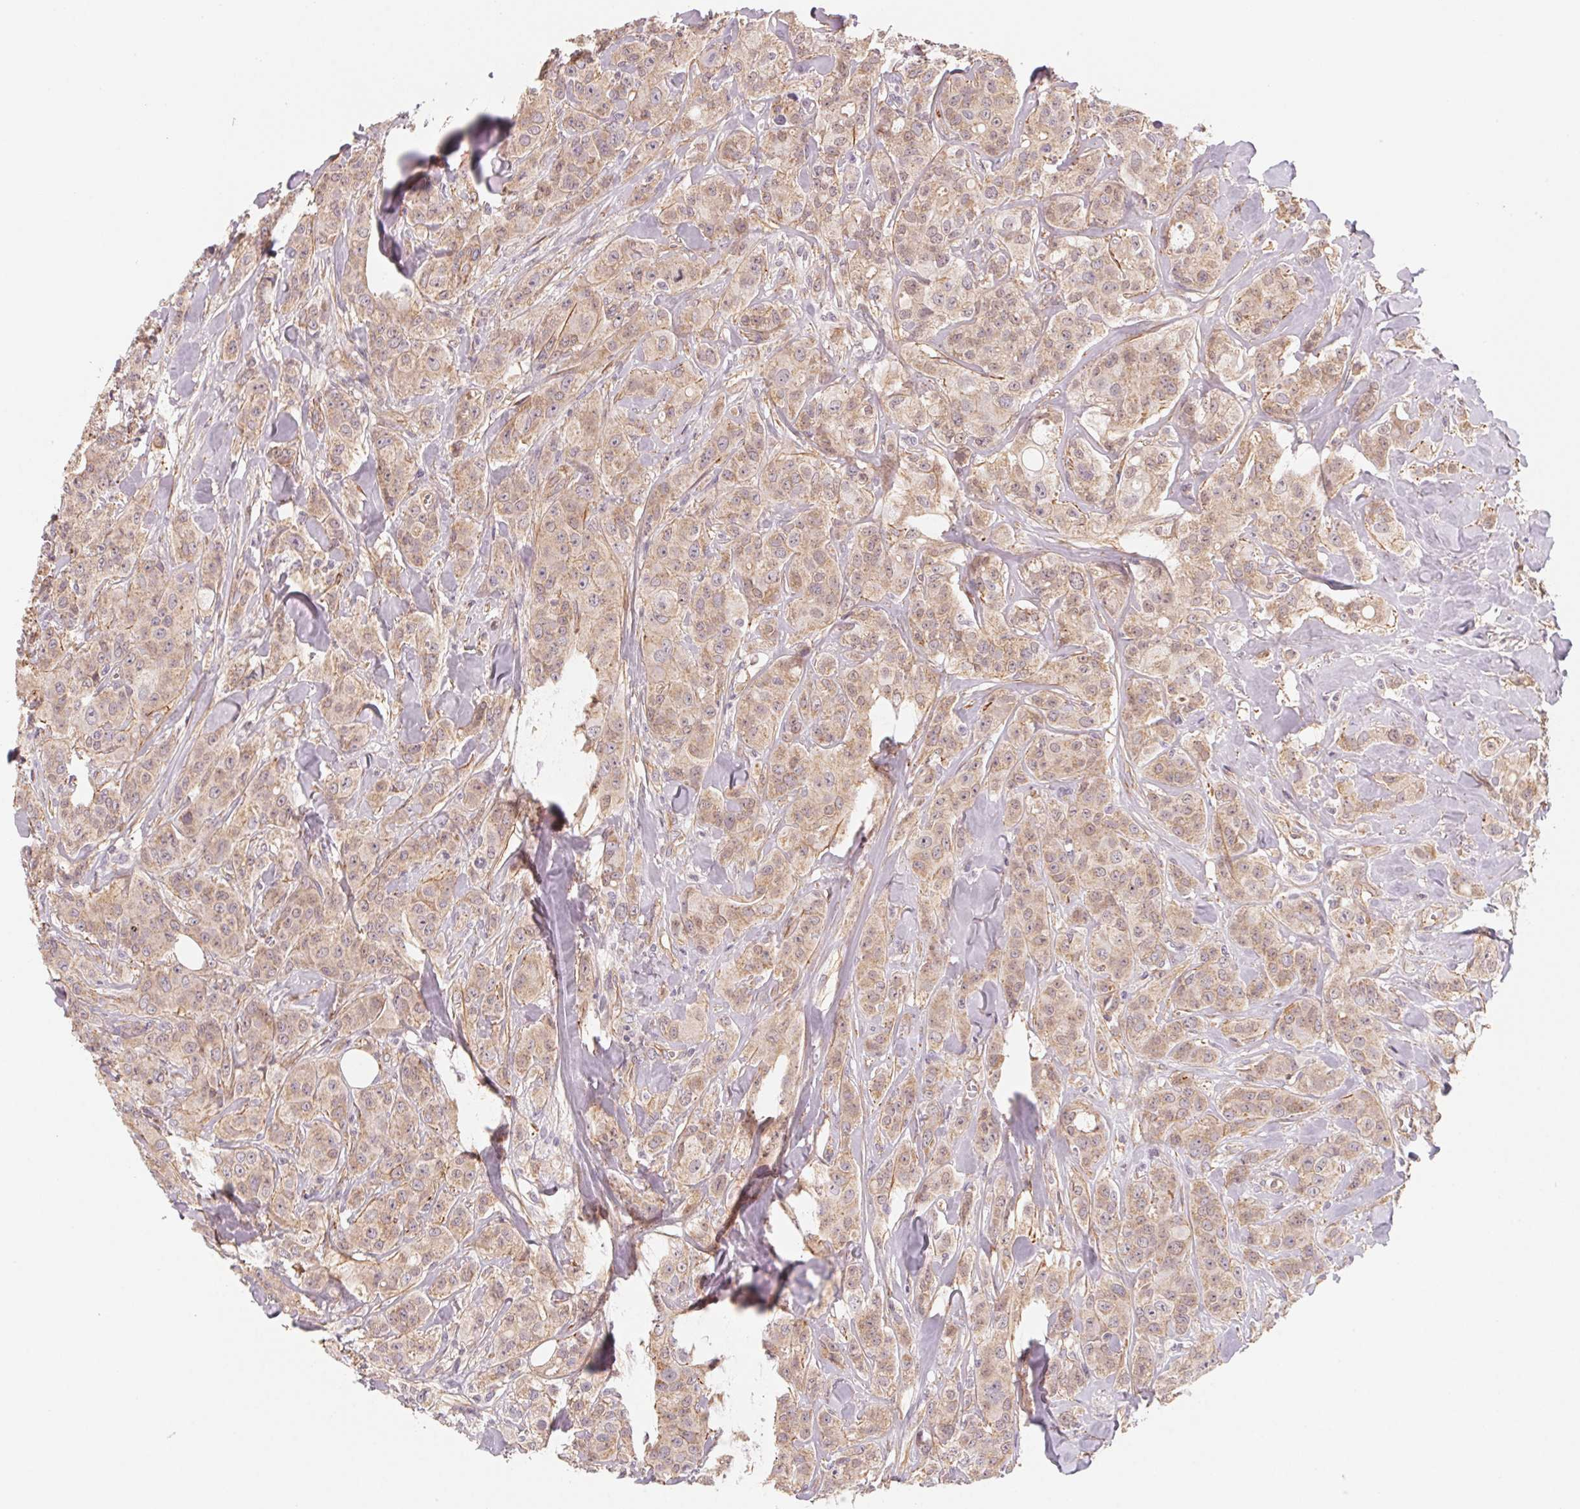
{"staining": {"intensity": "weak", "quantity": ">75%", "location": "cytoplasmic/membranous"}, "tissue": "breast cancer", "cell_type": "Tumor cells", "image_type": "cancer", "snomed": [{"axis": "morphology", "description": "Duct carcinoma"}, {"axis": "topography", "description": "Breast"}], "caption": "Weak cytoplasmic/membranous expression is present in approximately >75% of tumor cells in breast cancer.", "gene": "CCDC112", "patient": {"sex": "female", "age": 43}}